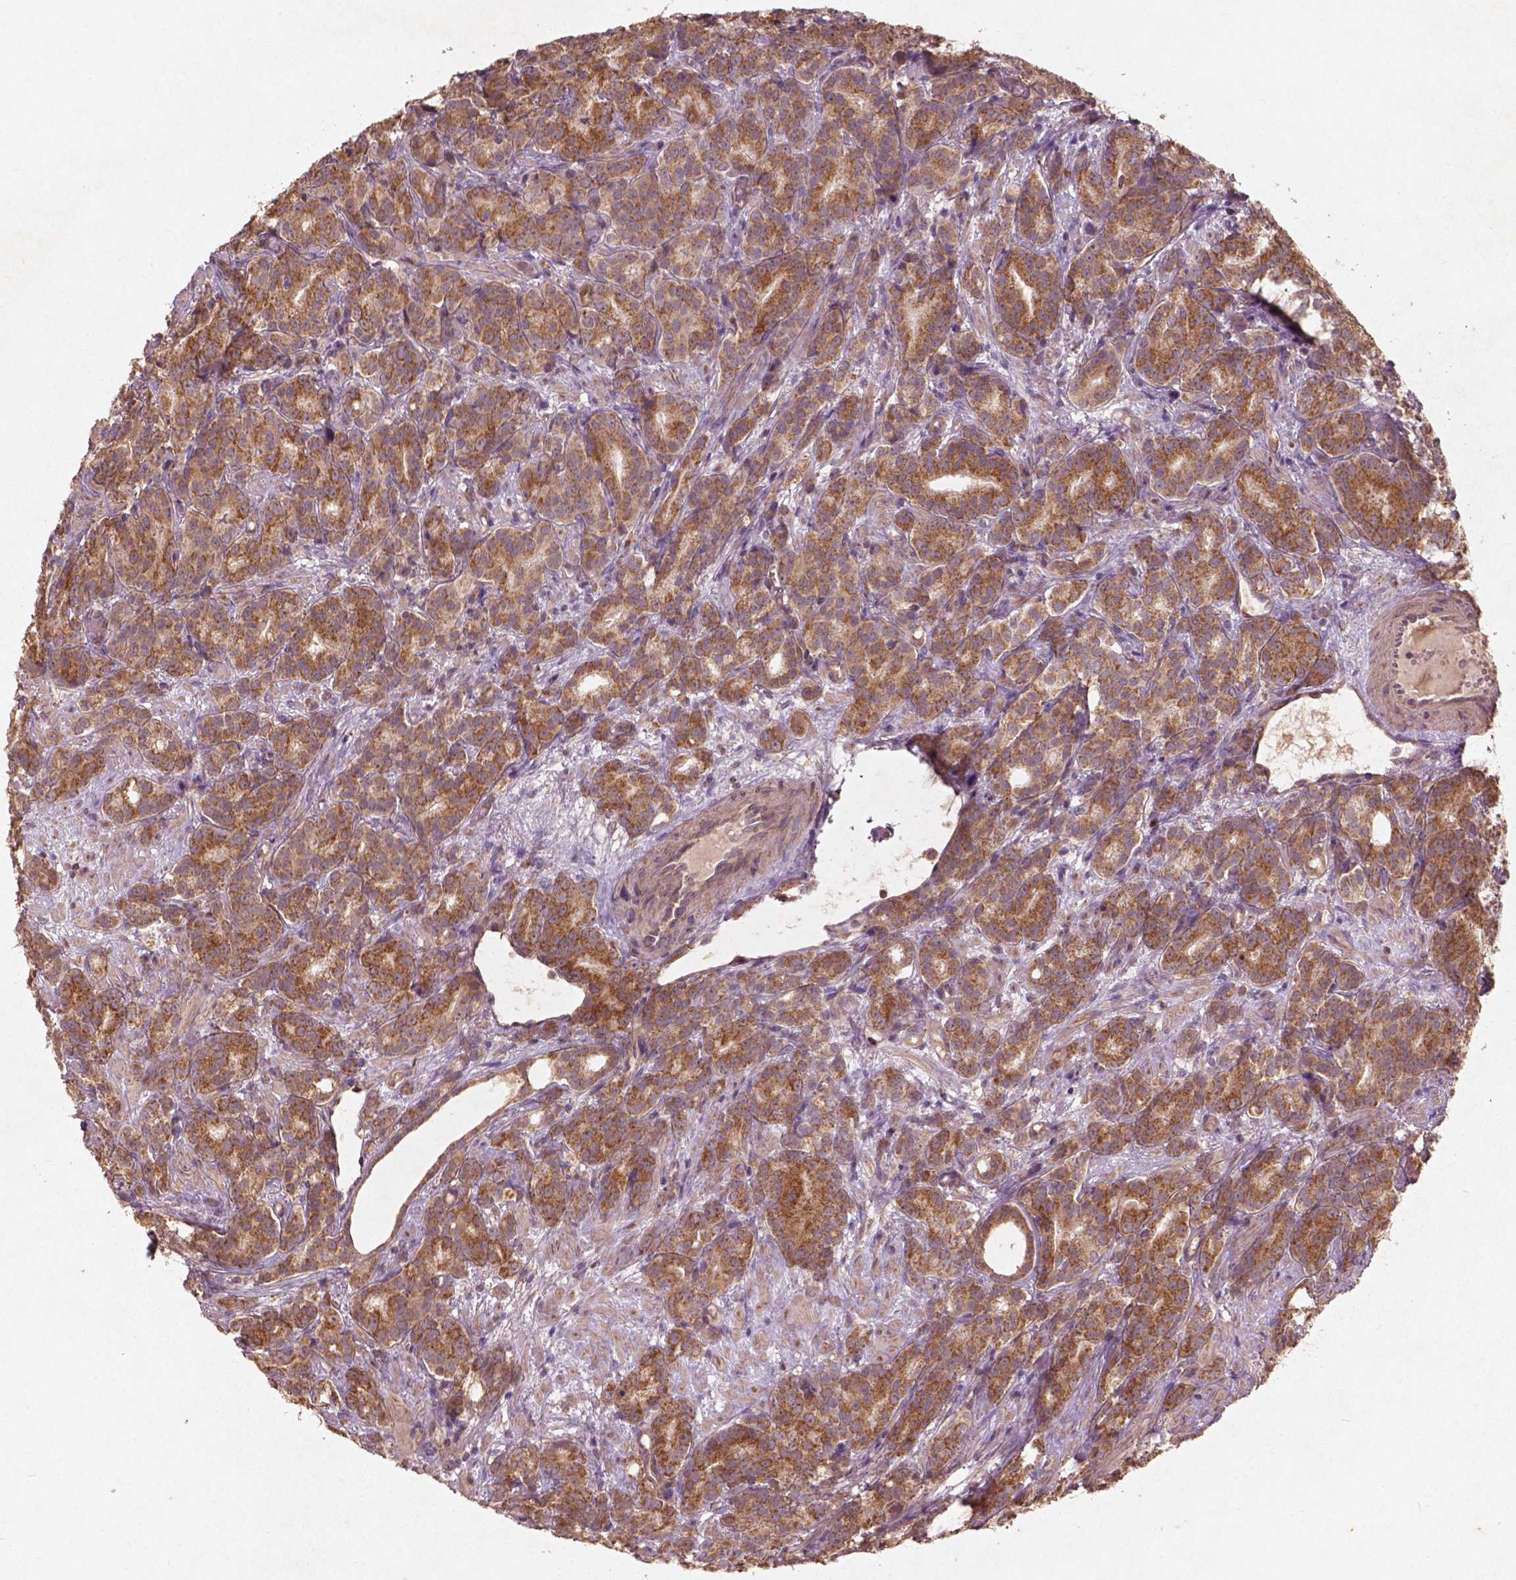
{"staining": {"intensity": "moderate", "quantity": ">75%", "location": "cytoplasmic/membranous"}, "tissue": "prostate cancer", "cell_type": "Tumor cells", "image_type": "cancer", "snomed": [{"axis": "morphology", "description": "Adenocarcinoma, High grade"}, {"axis": "topography", "description": "Prostate"}], "caption": "Protein analysis of prostate cancer tissue reveals moderate cytoplasmic/membranous positivity in about >75% of tumor cells. The protein is shown in brown color, while the nuclei are stained blue.", "gene": "ST6GALNAC5", "patient": {"sex": "male", "age": 90}}